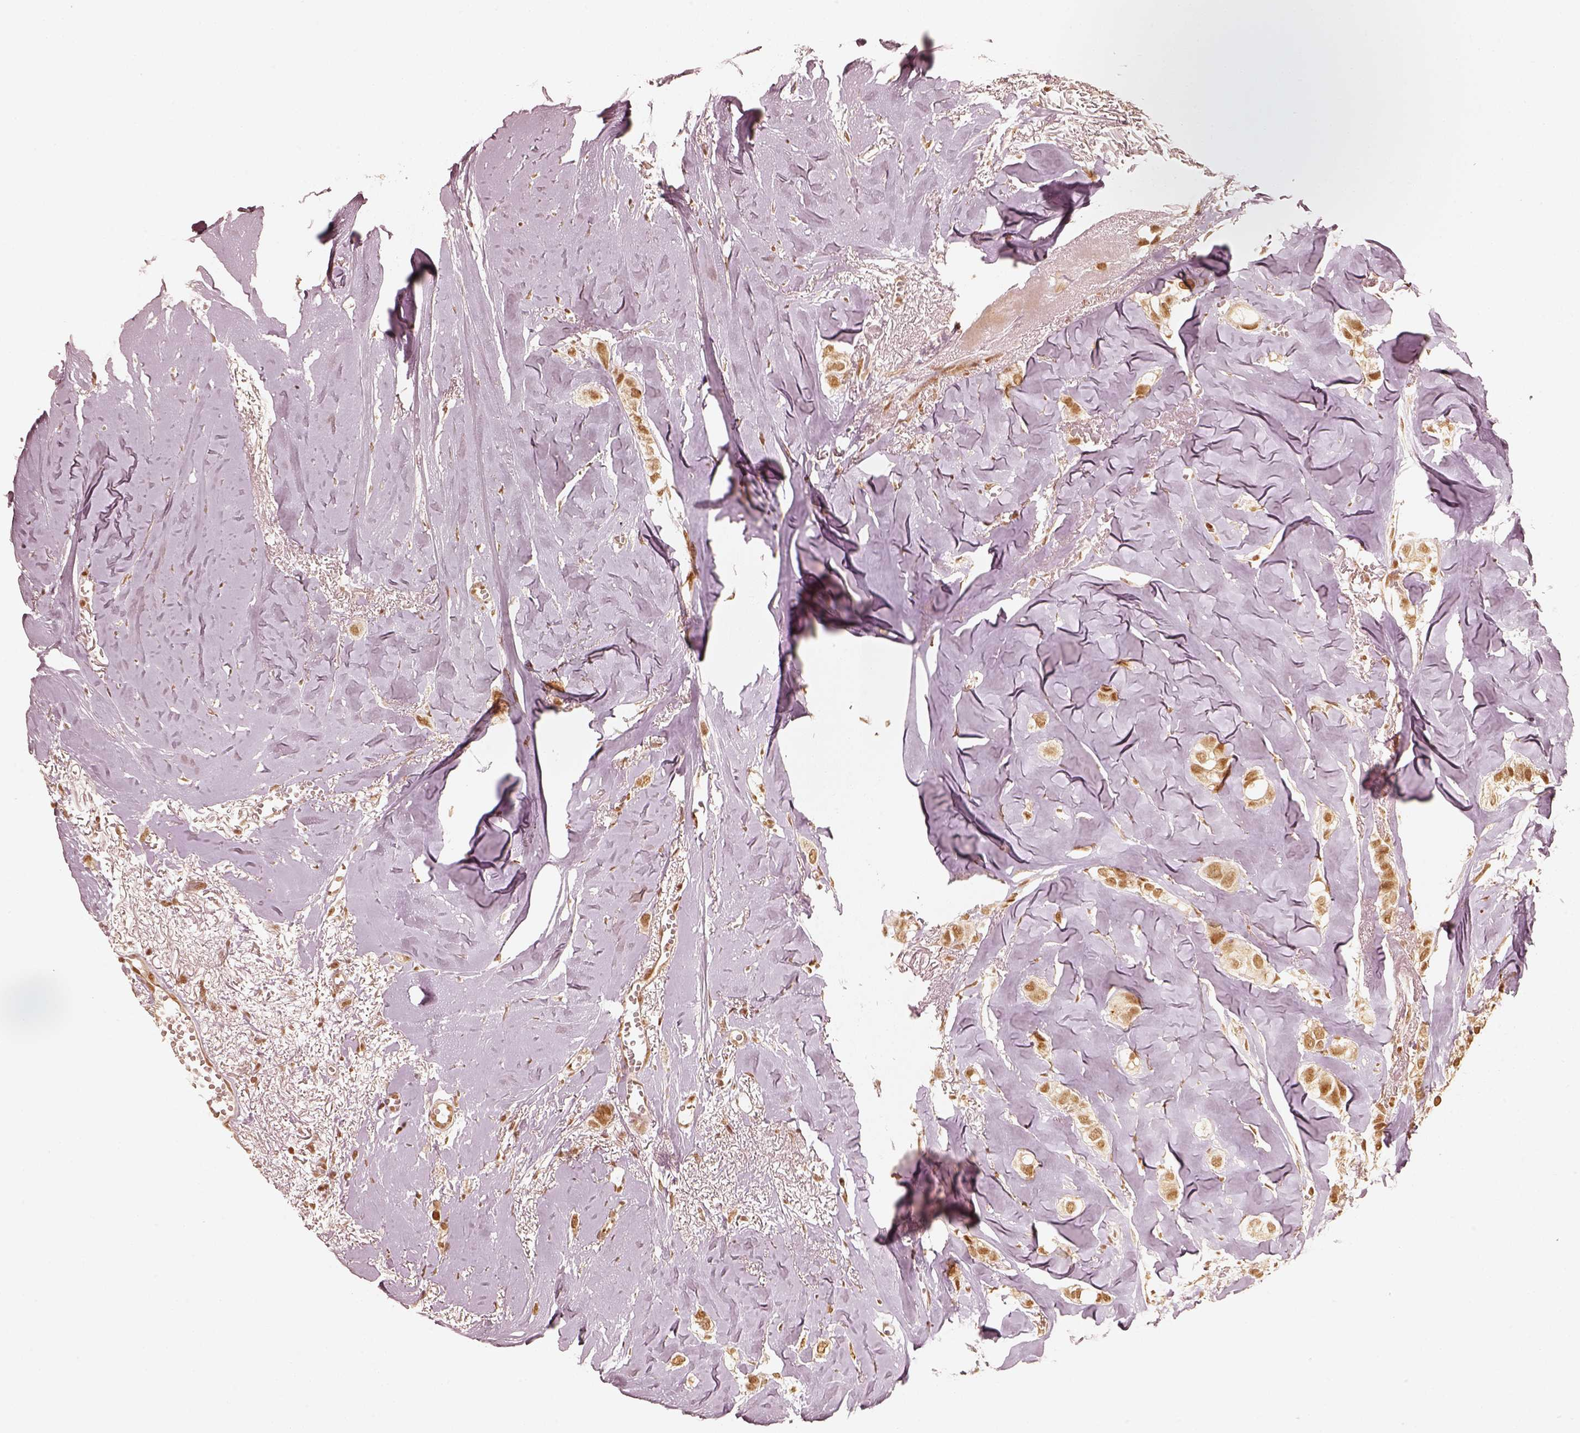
{"staining": {"intensity": "strong", "quantity": ">75%", "location": "nuclear"}, "tissue": "breast cancer", "cell_type": "Tumor cells", "image_type": "cancer", "snomed": [{"axis": "morphology", "description": "Duct carcinoma"}, {"axis": "topography", "description": "Breast"}], "caption": "This histopathology image exhibits IHC staining of intraductal carcinoma (breast), with high strong nuclear positivity in approximately >75% of tumor cells.", "gene": "GMEB2", "patient": {"sex": "female", "age": 85}}